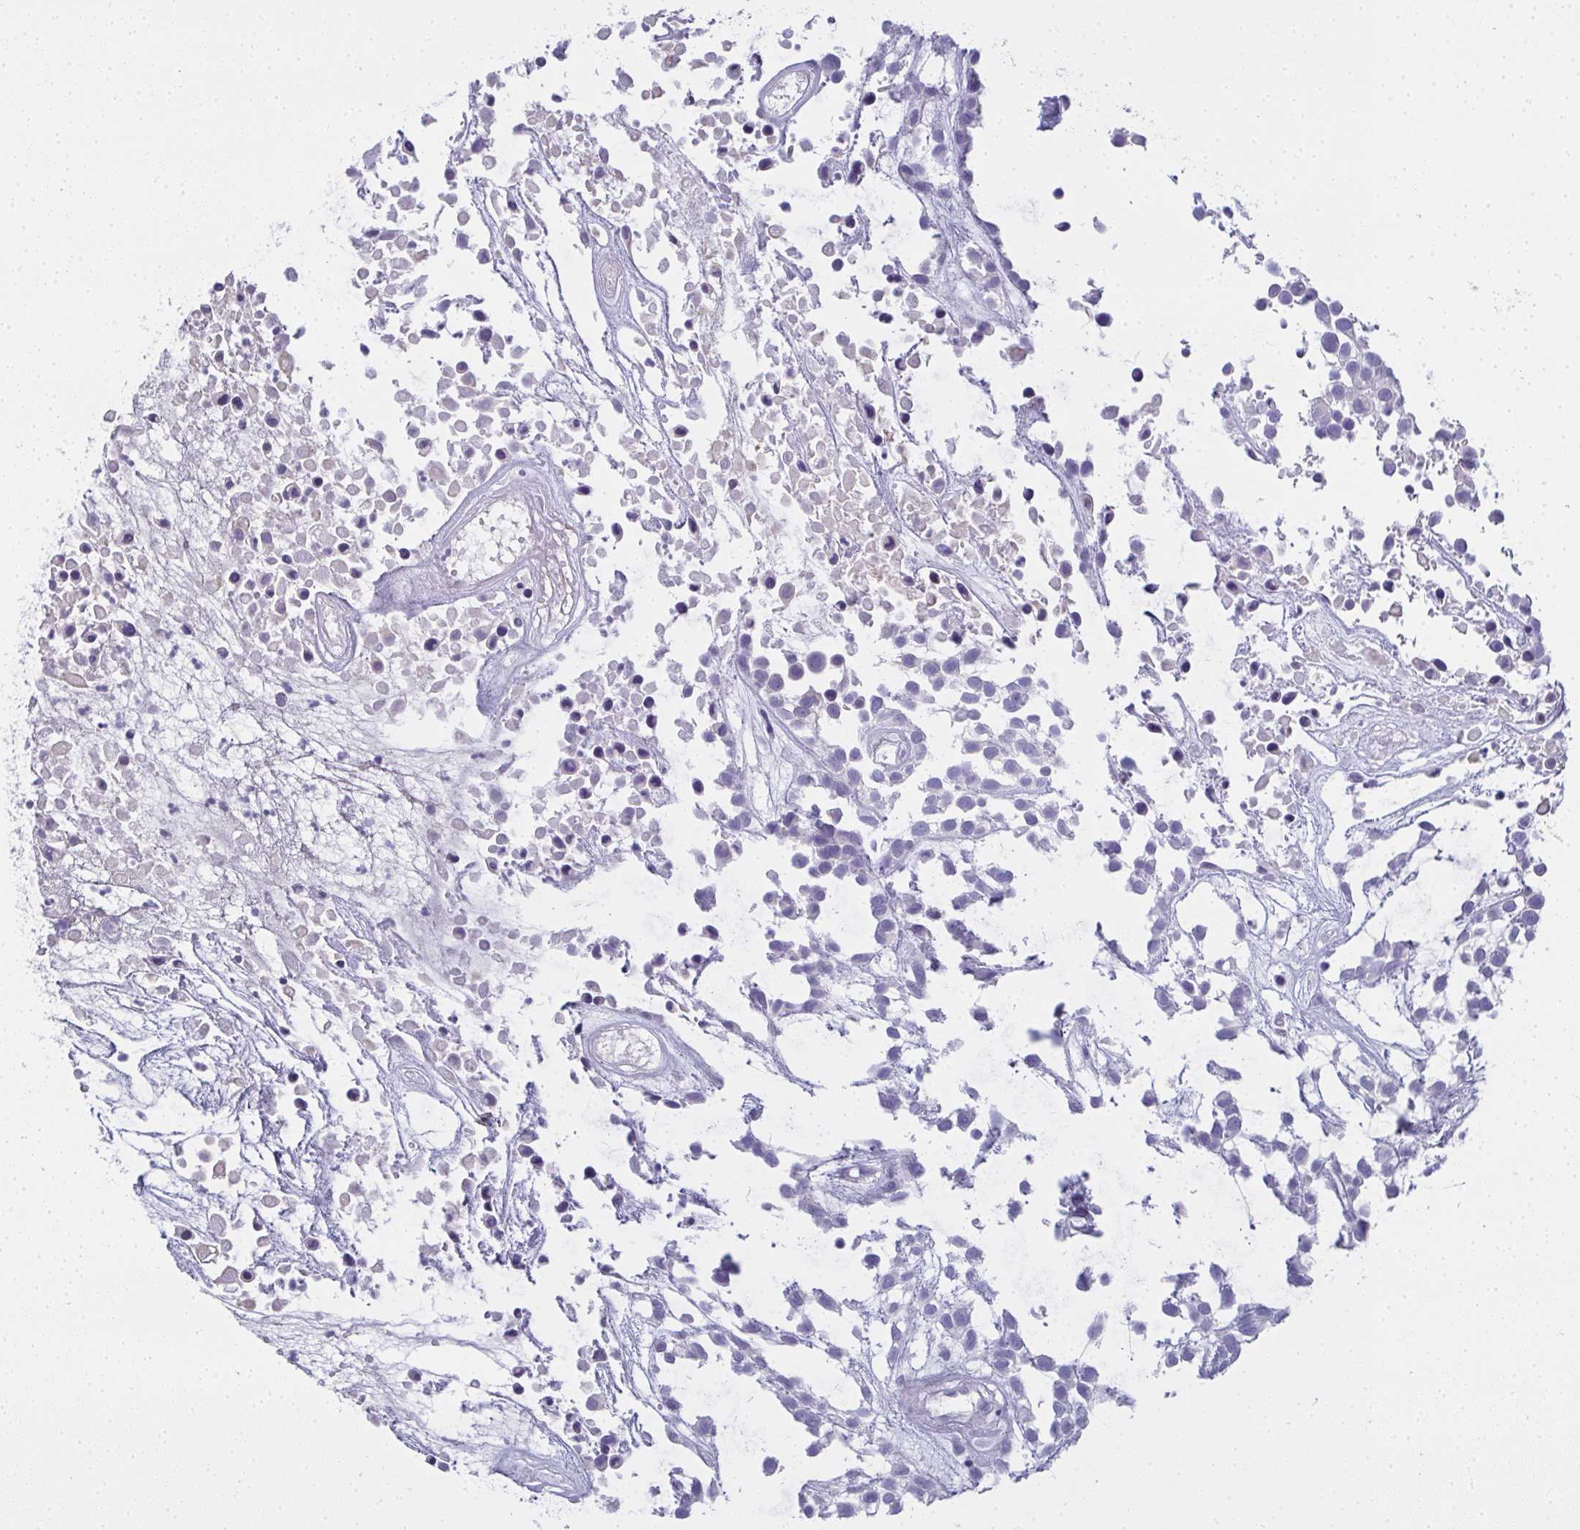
{"staining": {"intensity": "negative", "quantity": "none", "location": "none"}, "tissue": "urothelial cancer", "cell_type": "Tumor cells", "image_type": "cancer", "snomed": [{"axis": "morphology", "description": "Urothelial carcinoma, High grade"}, {"axis": "topography", "description": "Urinary bladder"}], "caption": "High magnification brightfield microscopy of urothelial carcinoma (high-grade) stained with DAB (brown) and counterstained with hematoxylin (blue): tumor cells show no significant staining. (DAB (3,3'-diaminobenzidine) IHC visualized using brightfield microscopy, high magnification).", "gene": "SLC36A2", "patient": {"sex": "male", "age": 56}}